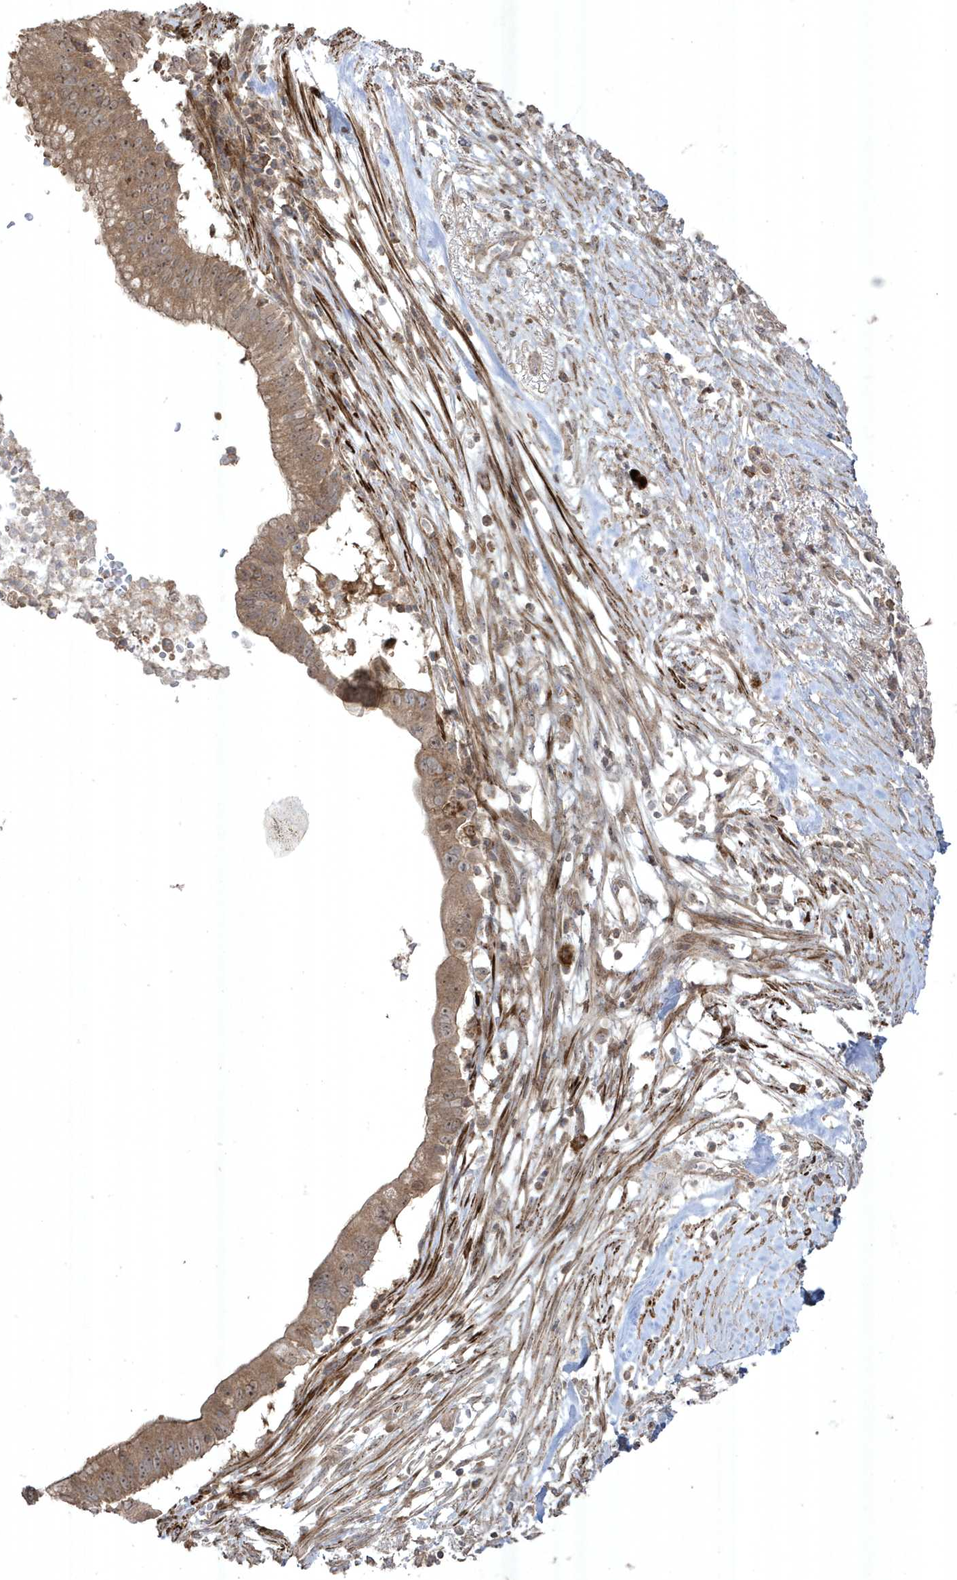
{"staining": {"intensity": "weak", "quantity": "25%-75%", "location": "cytoplasmic/membranous"}, "tissue": "pancreatic cancer", "cell_type": "Tumor cells", "image_type": "cancer", "snomed": [{"axis": "morphology", "description": "Adenocarcinoma, NOS"}, {"axis": "topography", "description": "Pancreas"}], "caption": "Immunohistochemical staining of human pancreatic adenocarcinoma demonstrates weak cytoplasmic/membranous protein expression in approximately 25%-75% of tumor cells.", "gene": "CETN3", "patient": {"sex": "male", "age": 68}}